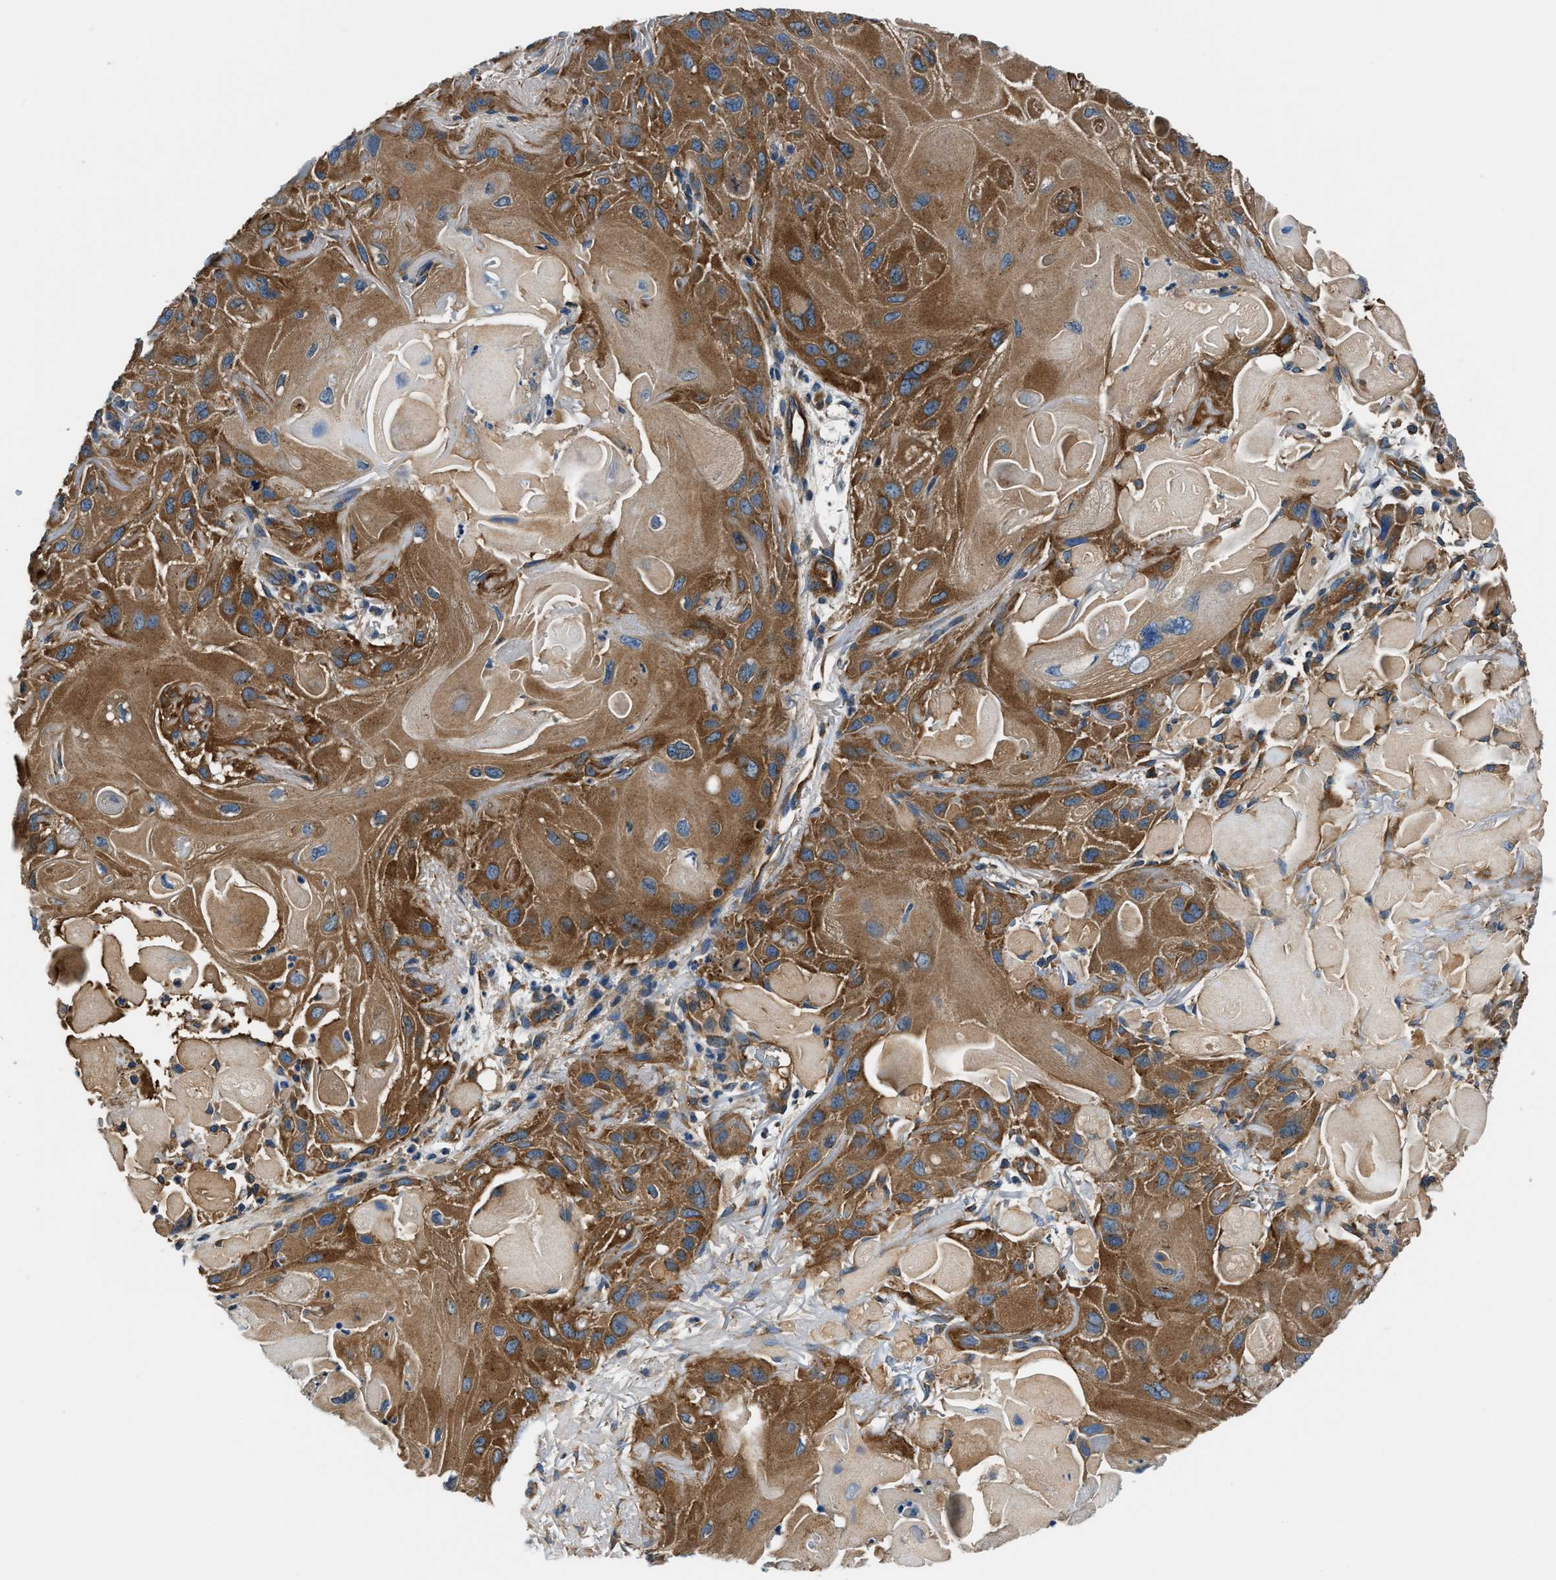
{"staining": {"intensity": "strong", "quantity": ">75%", "location": "cytoplasmic/membranous"}, "tissue": "skin cancer", "cell_type": "Tumor cells", "image_type": "cancer", "snomed": [{"axis": "morphology", "description": "Squamous cell carcinoma, NOS"}, {"axis": "topography", "description": "Skin"}], "caption": "IHC of skin cancer exhibits high levels of strong cytoplasmic/membranous expression in about >75% of tumor cells.", "gene": "EEA1", "patient": {"sex": "female", "age": 77}}